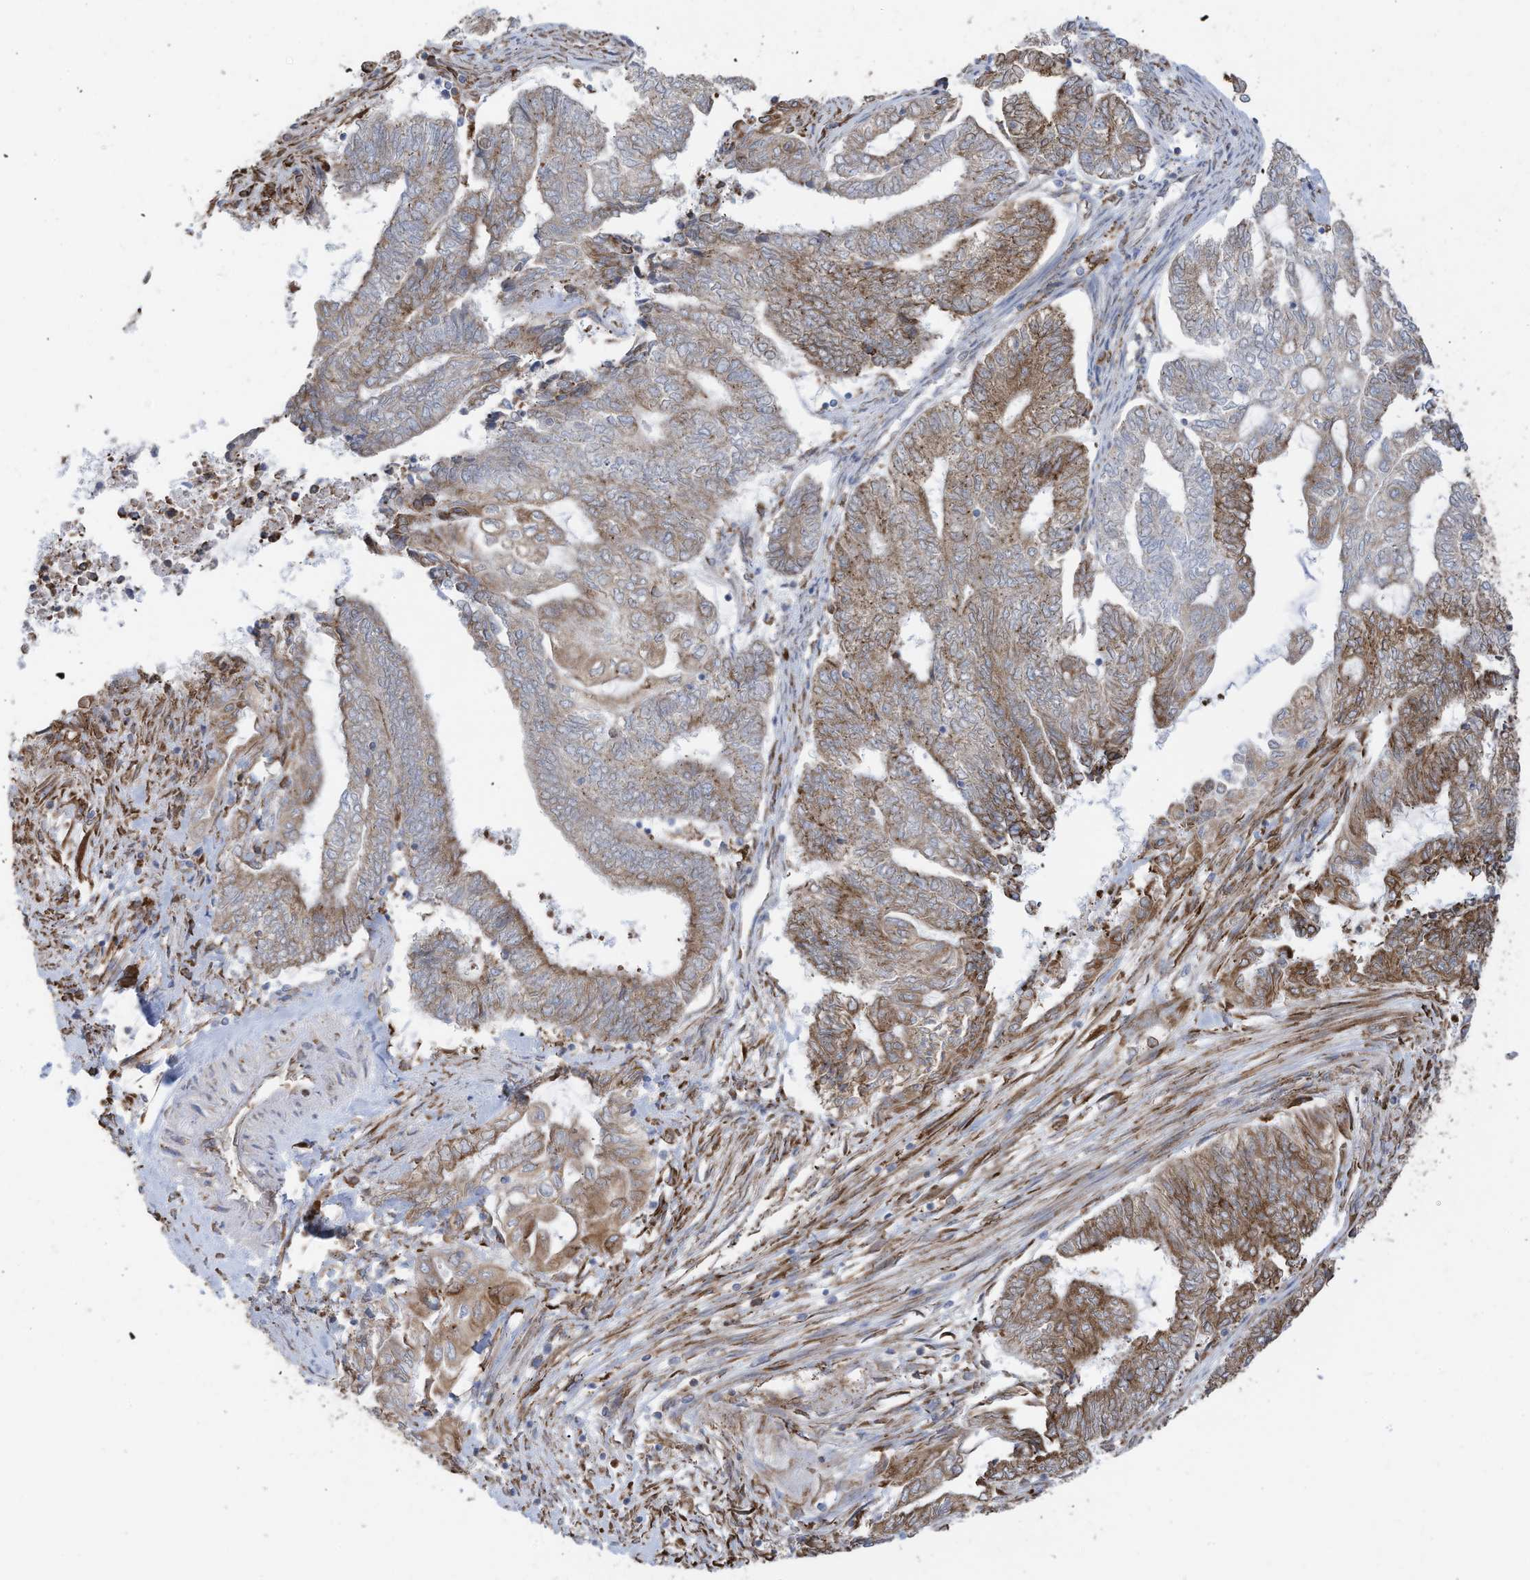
{"staining": {"intensity": "moderate", "quantity": "25%-75%", "location": "cytoplasmic/membranous"}, "tissue": "endometrial cancer", "cell_type": "Tumor cells", "image_type": "cancer", "snomed": [{"axis": "morphology", "description": "Adenocarcinoma, NOS"}, {"axis": "topography", "description": "Uterus"}, {"axis": "topography", "description": "Endometrium"}], "caption": "Adenocarcinoma (endometrial) stained with immunohistochemistry (IHC) shows moderate cytoplasmic/membranous staining in about 25%-75% of tumor cells.", "gene": "ZNF354C", "patient": {"sex": "female", "age": 70}}